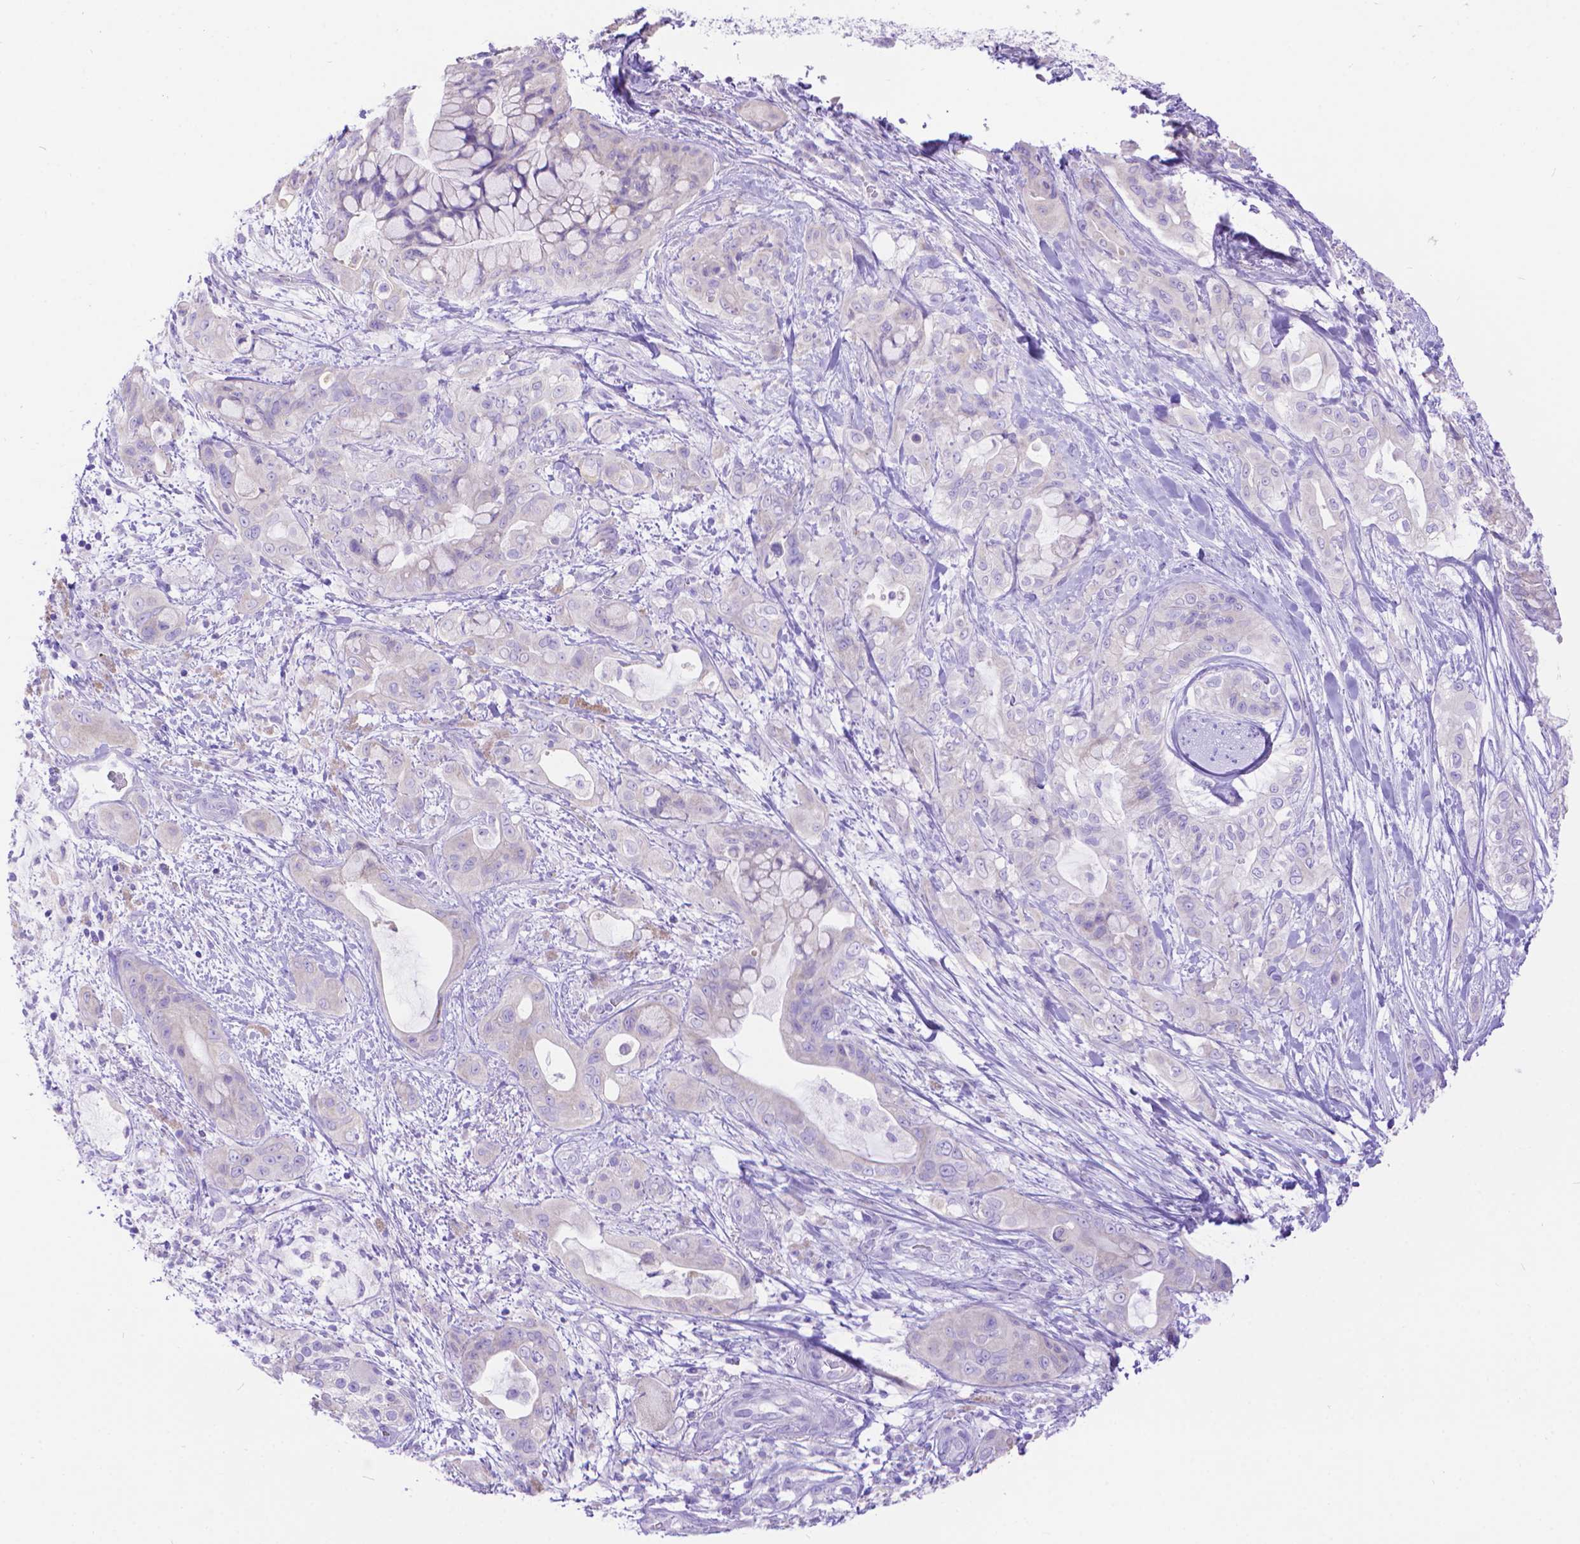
{"staining": {"intensity": "negative", "quantity": "none", "location": "none"}, "tissue": "pancreatic cancer", "cell_type": "Tumor cells", "image_type": "cancer", "snomed": [{"axis": "morphology", "description": "Adenocarcinoma, NOS"}, {"axis": "topography", "description": "Pancreas"}], "caption": "Immunohistochemical staining of pancreatic cancer (adenocarcinoma) exhibits no significant staining in tumor cells.", "gene": "DHRS2", "patient": {"sex": "male", "age": 71}}